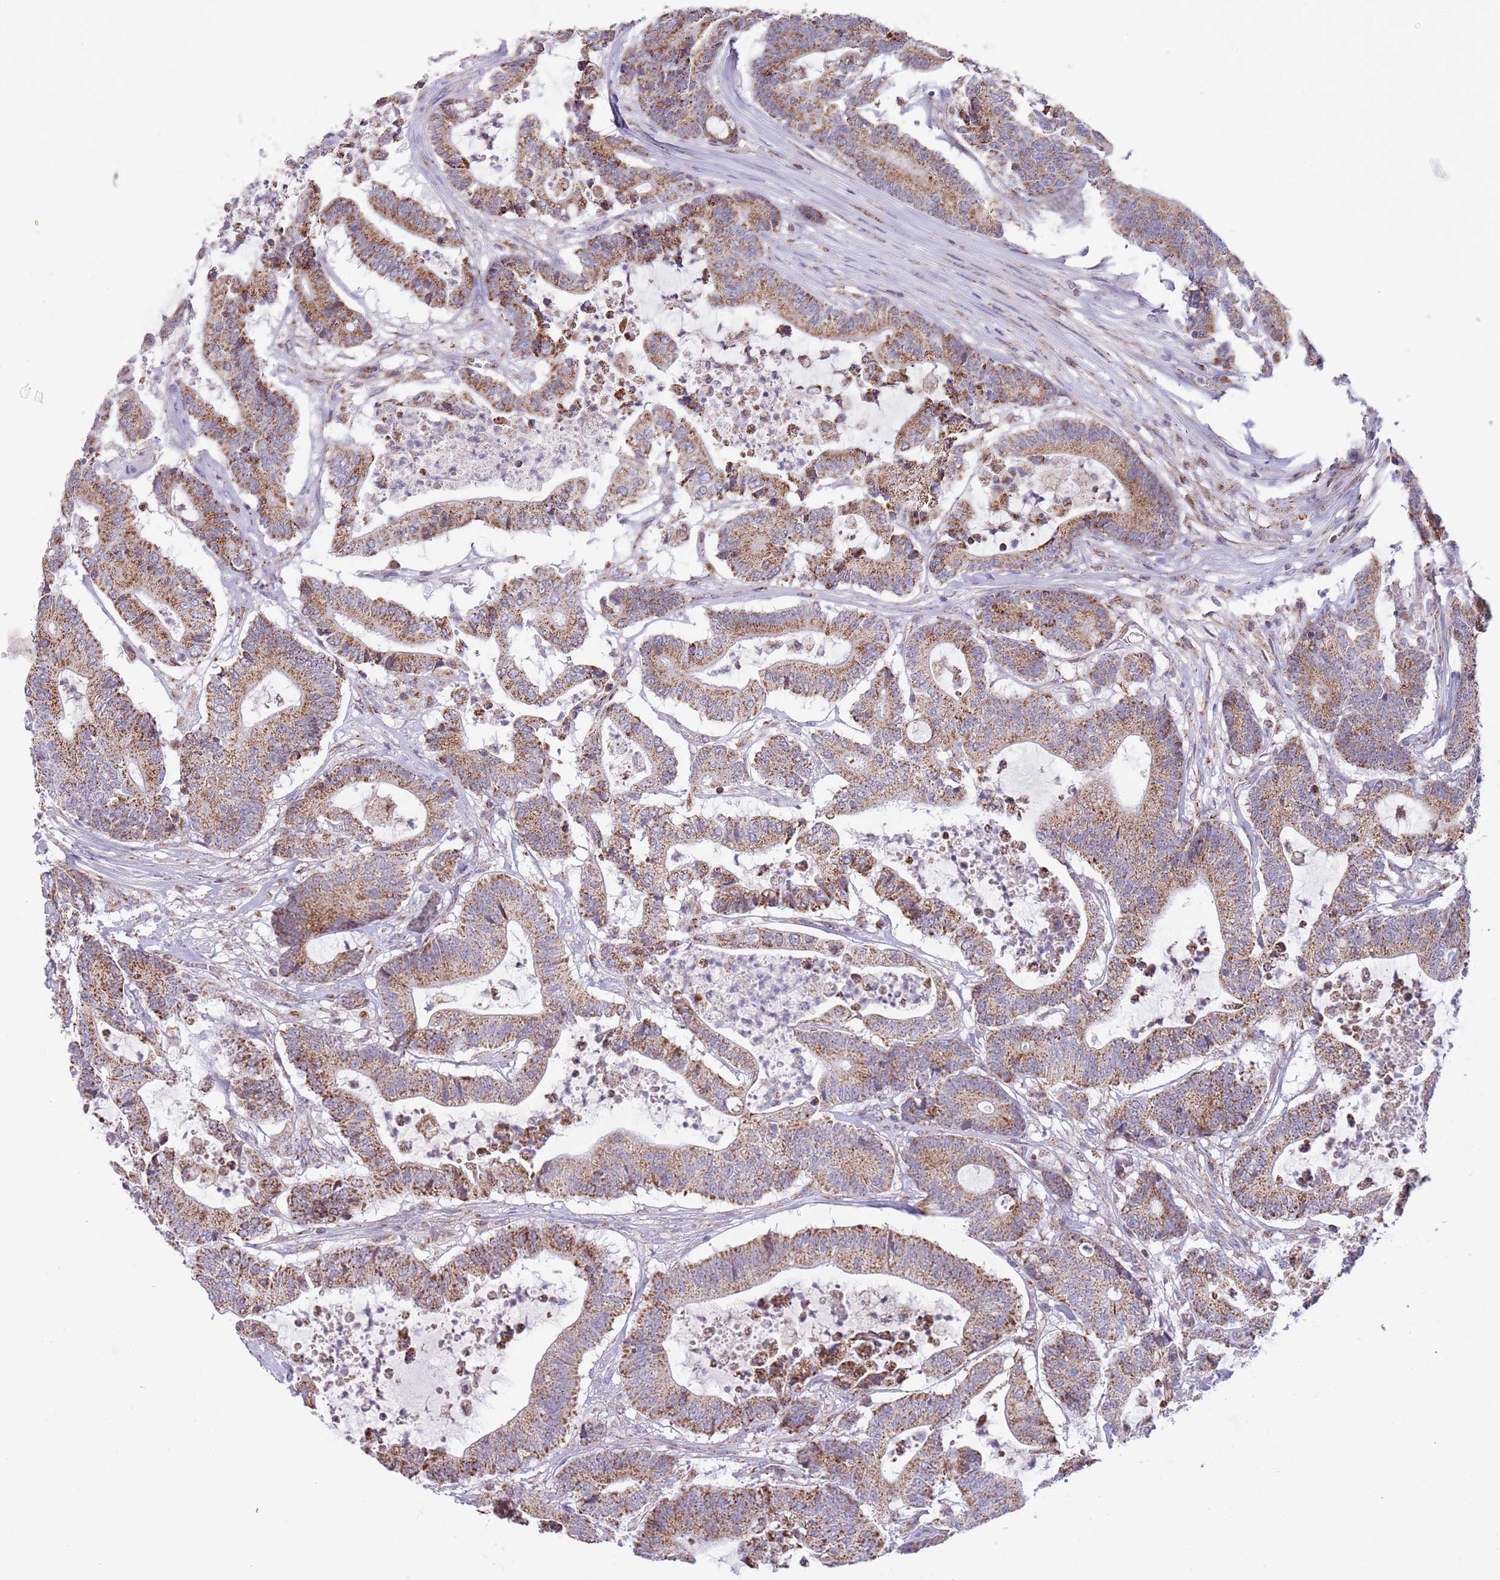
{"staining": {"intensity": "moderate", "quantity": ">75%", "location": "cytoplasmic/membranous"}, "tissue": "colorectal cancer", "cell_type": "Tumor cells", "image_type": "cancer", "snomed": [{"axis": "morphology", "description": "Adenocarcinoma, NOS"}, {"axis": "topography", "description": "Colon"}], "caption": "The image demonstrates staining of adenocarcinoma (colorectal), revealing moderate cytoplasmic/membranous protein expression (brown color) within tumor cells. The protein of interest is stained brown, and the nuclei are stained in blue (DAB IHC with brightfield microscopy, high magnification).", "gene": "LHX6", "patient": {"sex": "female", "age": 84}}